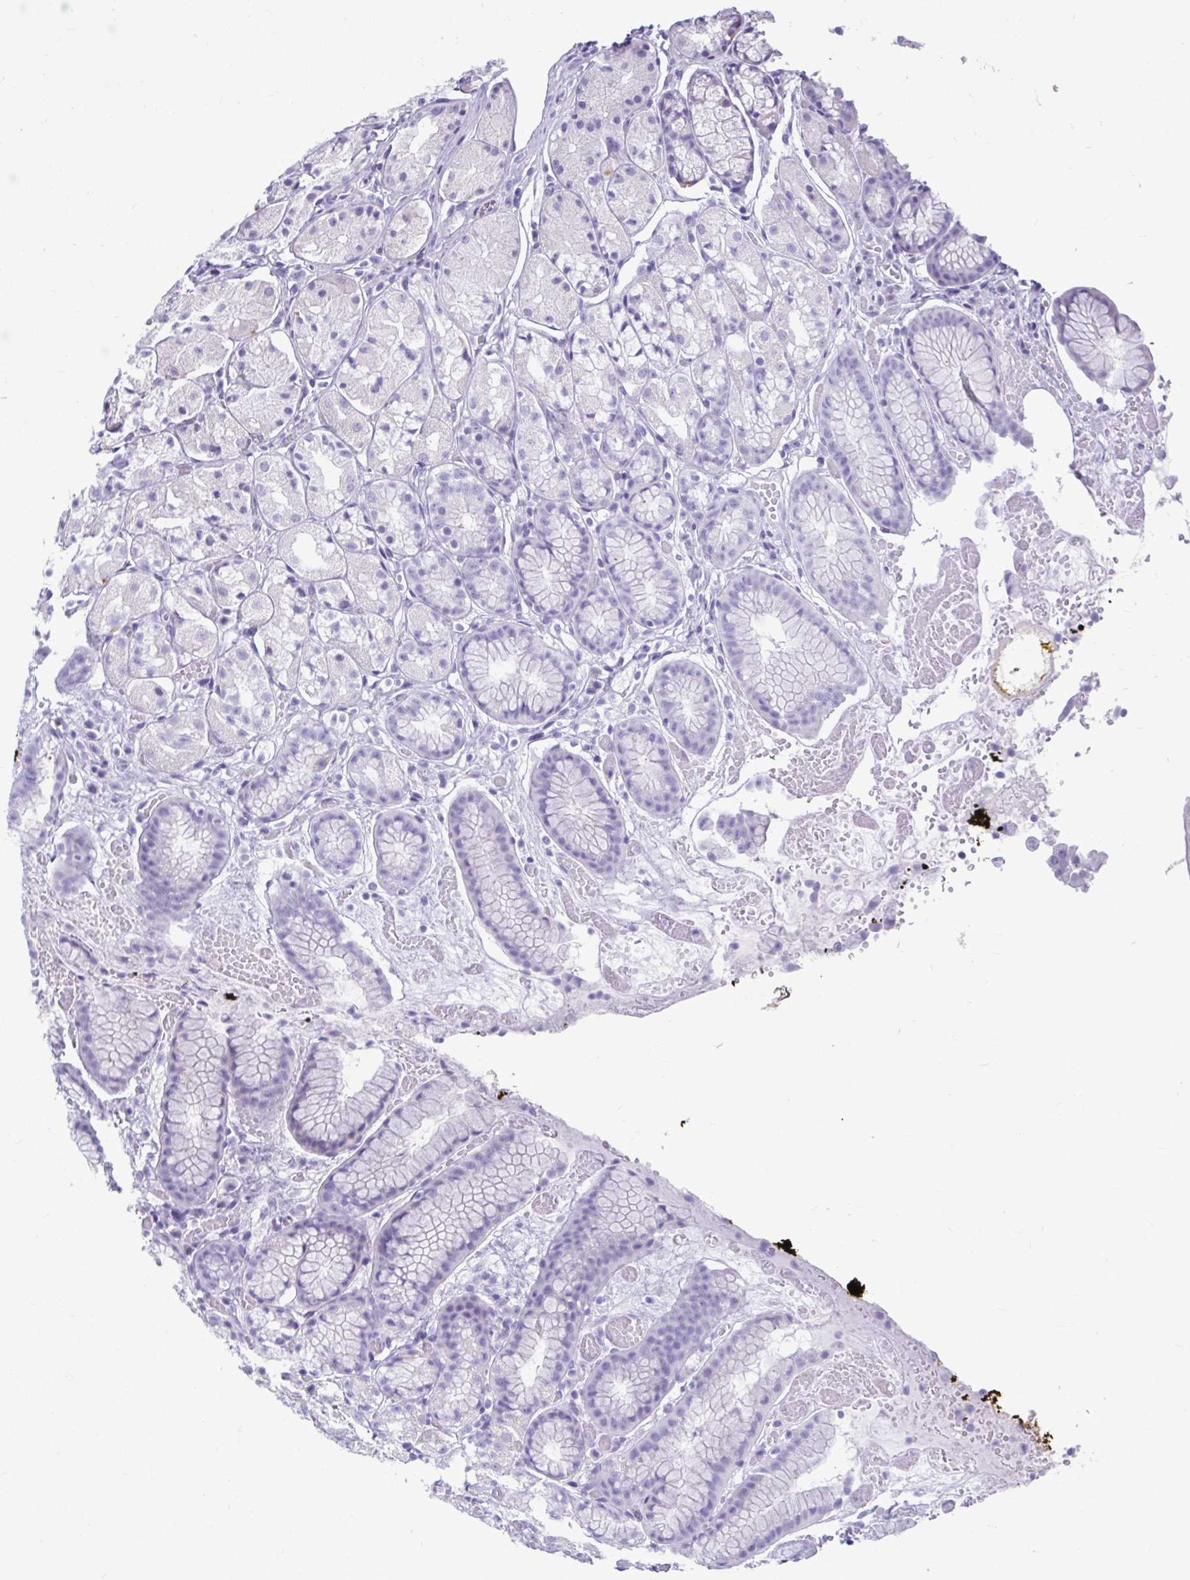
{"staining": {"intensity": "weak", "quantity": "<25%", "location": "cytoplasmic/membranous"}, "tissue": "stomach", "cell_type": "Glandular cells", "image_type": "normal", "snomed": [{"axis": "morphology", "description": "Normal tissue, NOS"}, {"axis": "topography", "description": "Smooth muscle"}, {"axis": "topography", "description": "Stomach"}], "caption": "Protein analysis of normal stomach demonstrates no significant expression in glandular cells. (Immunohistochemistry (ihc), brightfield microscopy, high magnification).", "gene": "SERPINI1", "patient": {"sex": "male", "age": 70}}